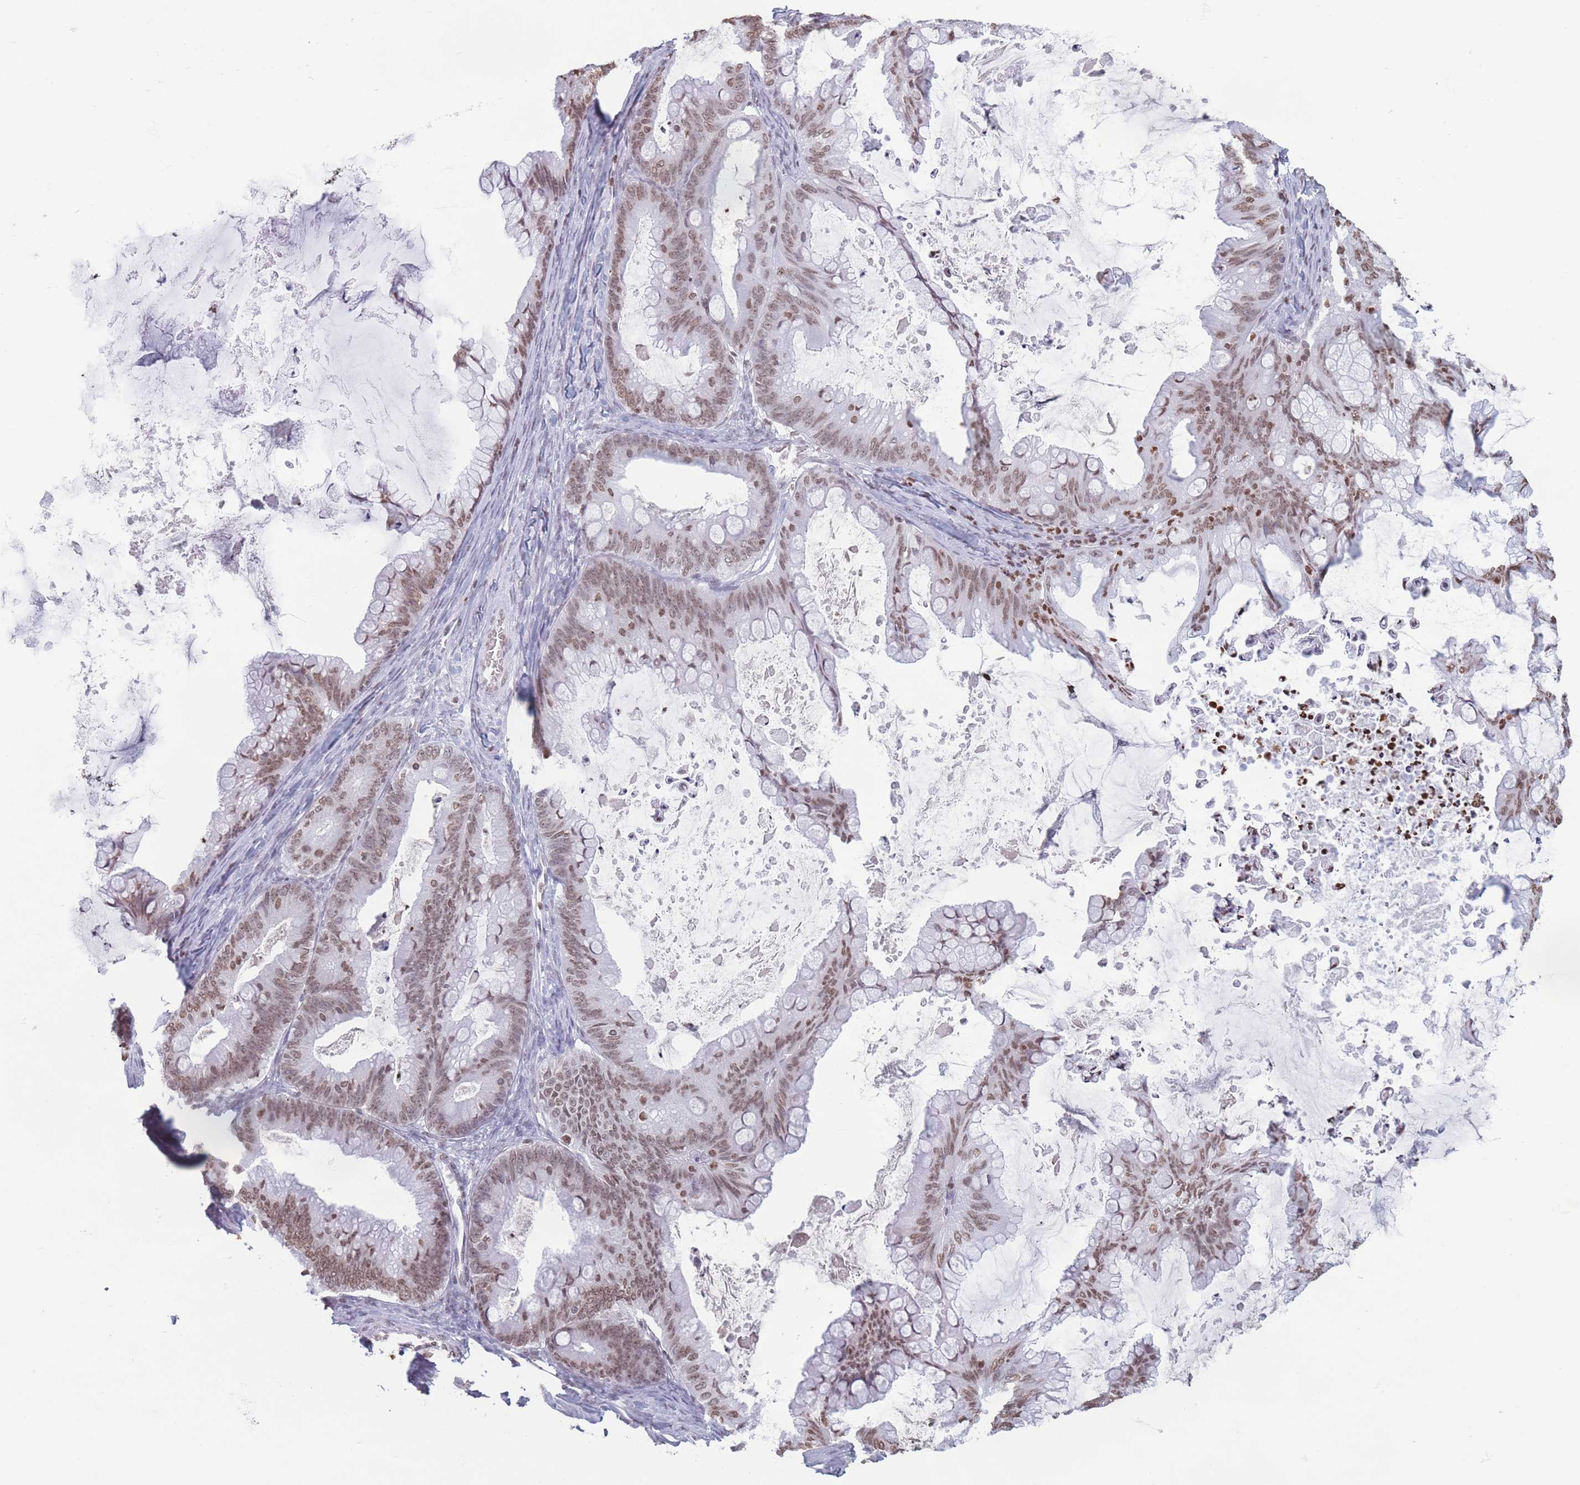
{"staining": {"intensity": "weak", "quantity": ">75%", "location": "nuclear"}, "tissue": "ovarian cancer", "cell_type": "Tumor cells", "image_type": "cancer", "snomed": [{"axis": "morphology", "description": "Cystadenocarcinoma, mucinous, NOS"}, {"axis": "topography", "description": "Ovary"}], "caption": "This is a photomicrograph of immunohistochemistry (IHC) staining of ovarian mucinous cystadenocarcinoma, which shows weak staining in the nuclear of tumor cells.", "gene": "RYK", "patient": {"sex": "female", "age": 35}}